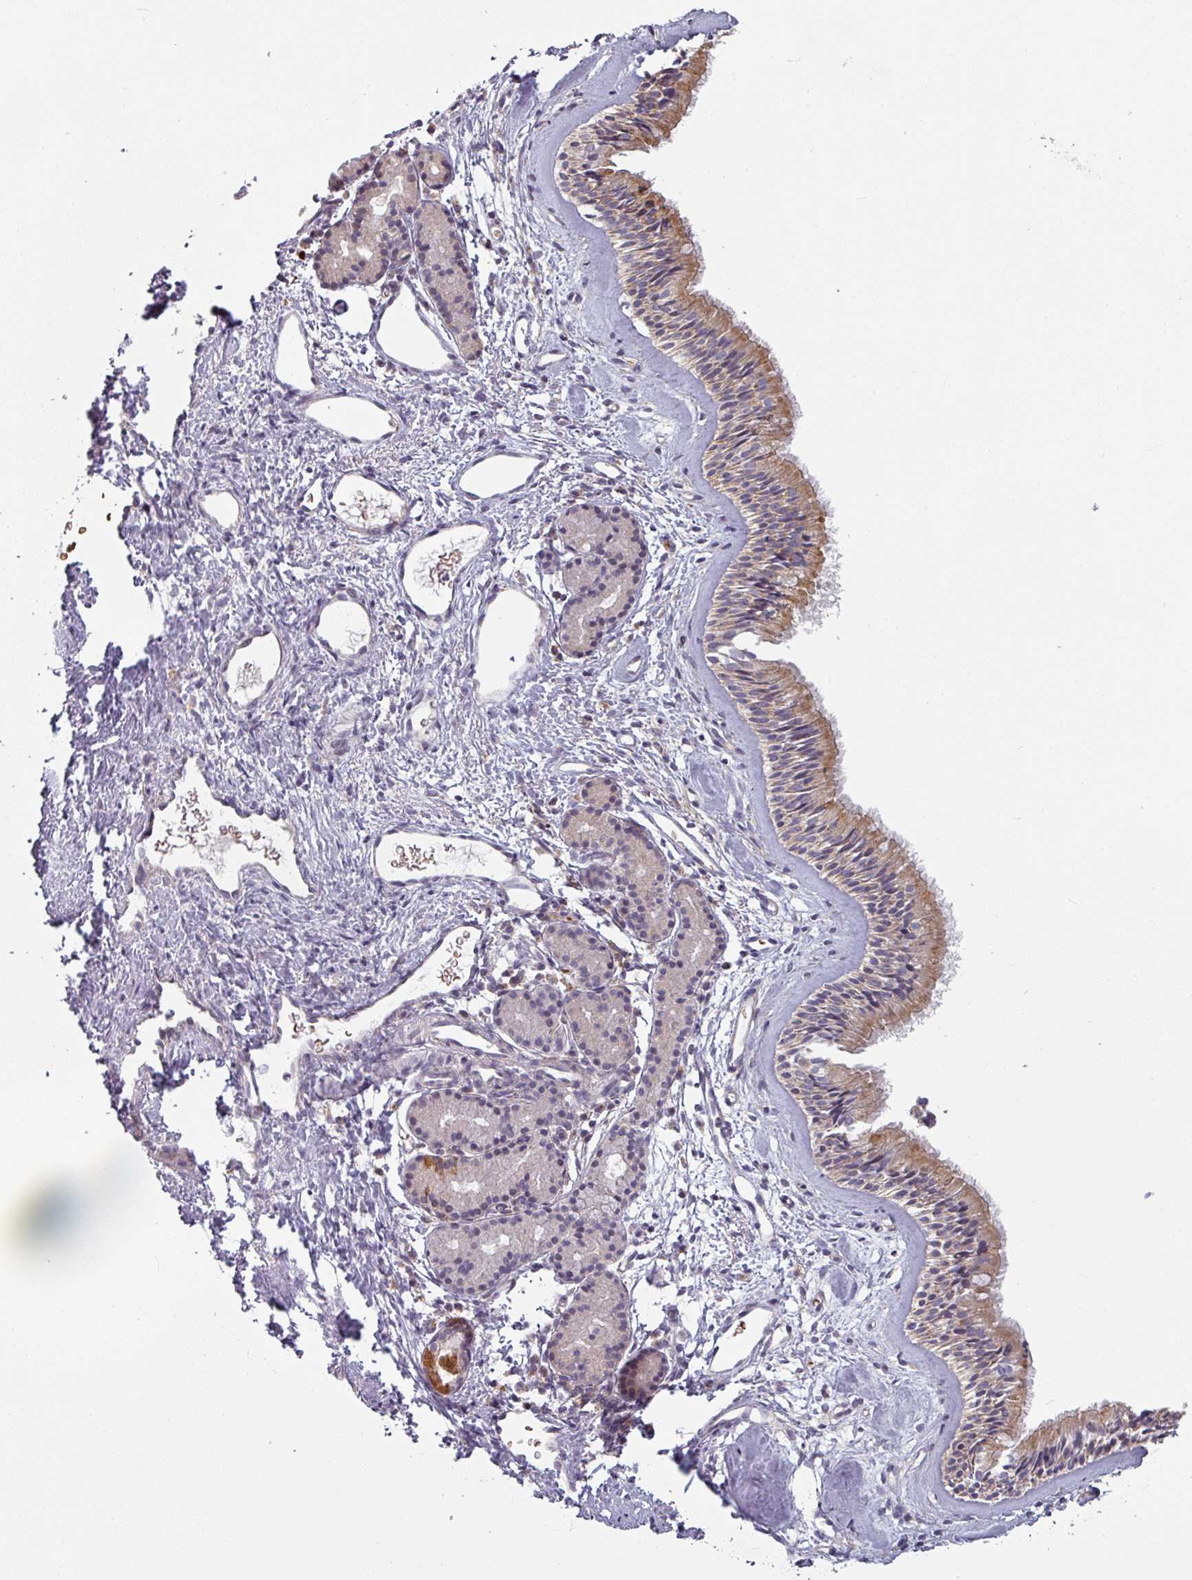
{"staining": {"intensity": "moderate", "quantity": "25%-75%", "location": "cytoplasmic/membranous"}, "tissue": "nasopharynx", "cell_type": "Respiratory epithelial cells", "image_type": "normal", "snomed": [{"axis": "morphology", "description": "Normal tissue, NOS"}, {"axis": "topography", "description": "Nasopharynx"}], "caption": "Immunohistochemistry of normal human nasopharynx reveals medium levels of moderate cytoplasmic/membranous positivity in approximately 25%-75% of respiratory epithelial cells. (IHC, brightfield microscopy, high magnification).", "gene": "PLEKHJ1", "patient": {"sex": "male", "age": 82}}